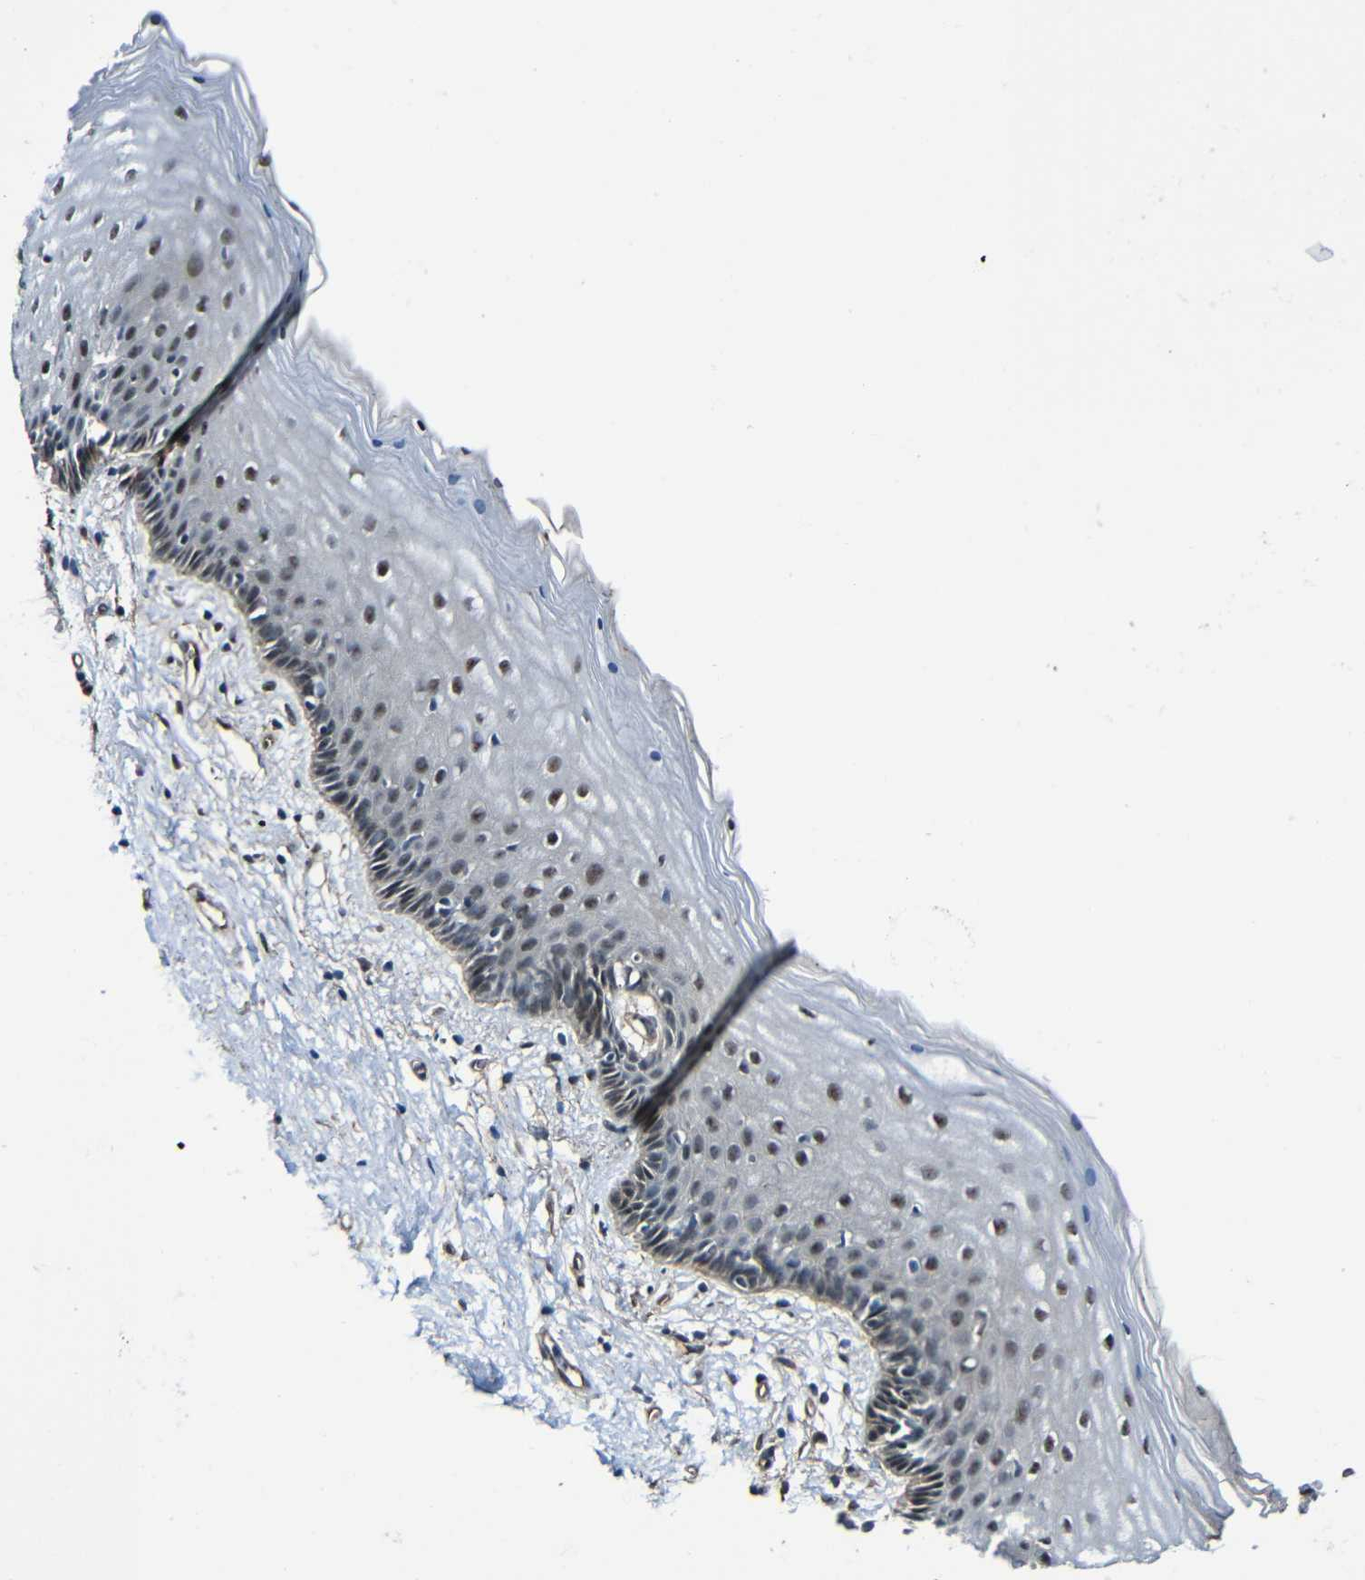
{"staining": {"intensity": "weak", "quantity": "<25%", "location": "cytoplasmic/membranous"}, "tissue": "vagina", "cell_type": "Squamous epithelial cells", "image_type": "normal", "snomed": [{"axis": "morphology", "description": "Normal tissue, NOS"}, {"axis": "topography", "description": "Vagina"}], "caption": "Immunohistochemistry (IHC) of benign human vagina reveals no positivity in squamous epithelial cells.", "gene": "LGR5", "patient": {"sex": "female", "age": 44}}